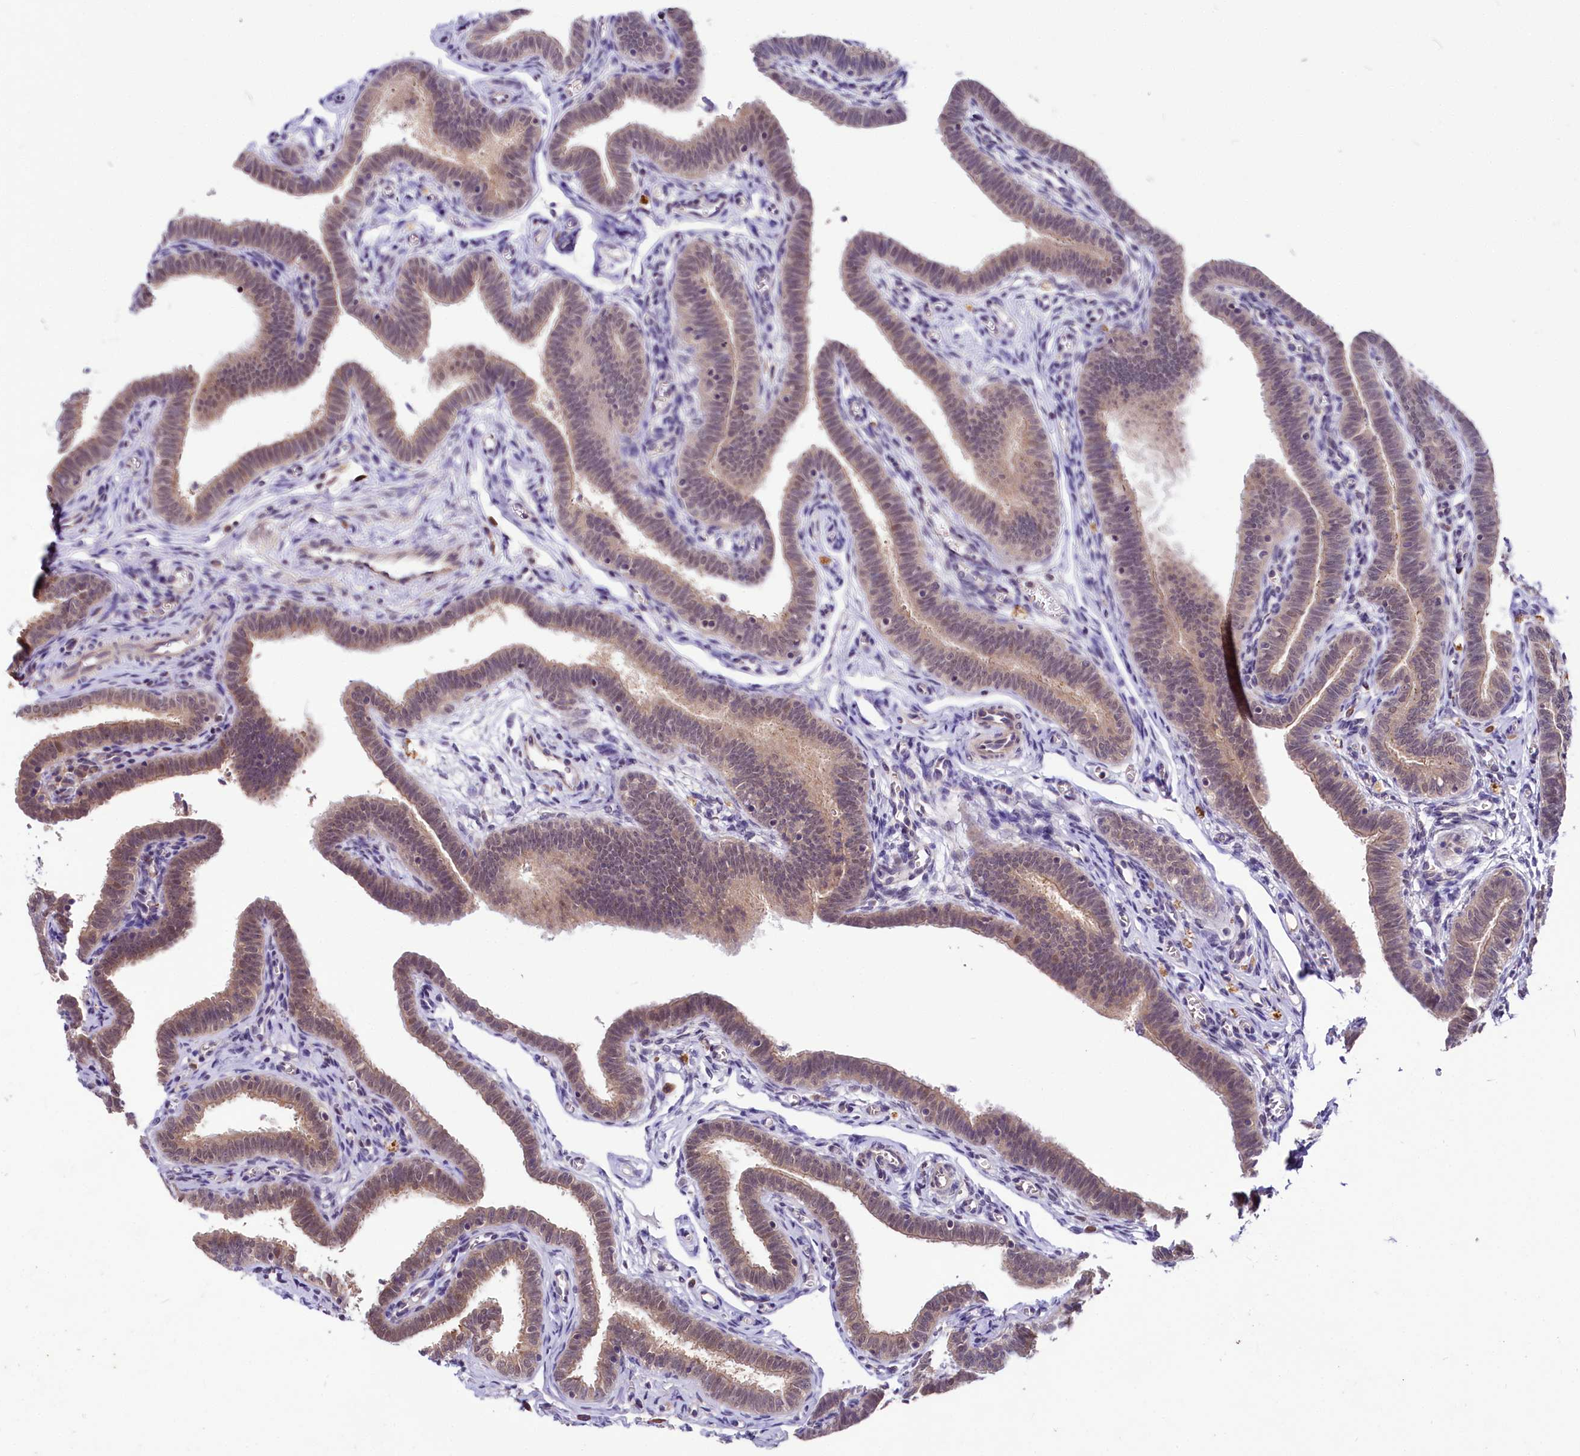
{"staining": {"intensity": "weak", "quantity": ">75%", "location": "cytoplasmic/membranous,nuclear"}, "tissue": "fallopian tube", "cell_type": "Glandular cells", "image_type": "normal", "snomed": [{"axis": "morphology", "description": "Normal tissue, NOS"}, {"axis": "topography", "description": "Fallopian tube"}], "caption": "Immunohistochemical staining of benign human fallopian tube demonstrates weak cytoplasmic/membranous,nuclear protein expression in about >75% of glandular cells.", "gene": "UBE3A", "patient": {"sex": "female", "age": 36}}